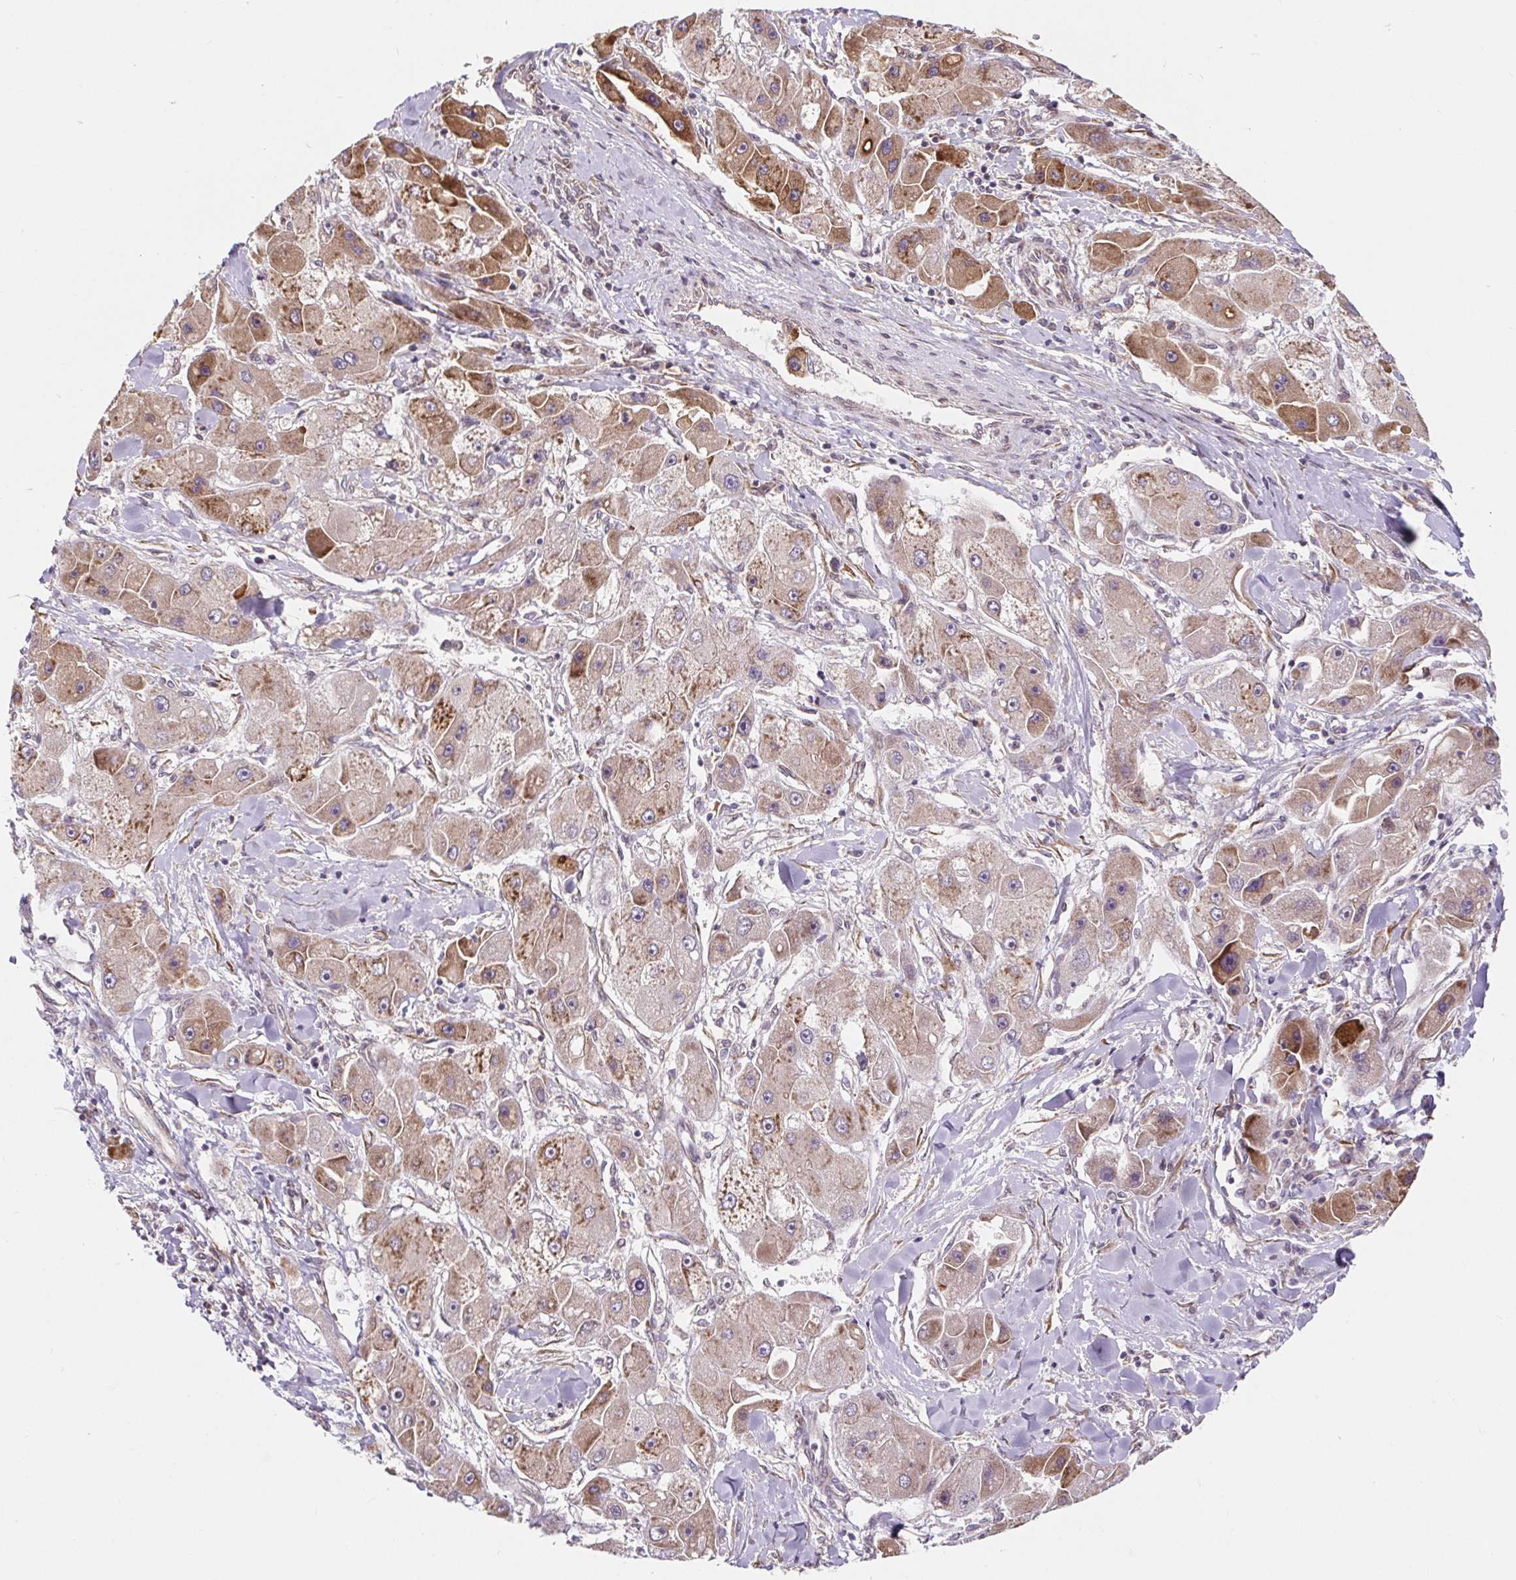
{"staining": {"intensity": "moderate", "quantity": "25%-75%", "location": "cytoplasmic/membranous"}, "tissue": "liver cancer", "cell_type": "Tumor cells", "image_type": "cancer", "snomed": [{"axis": "morphology", "description": "Carcinoma, Hepatocellular, NOS"}, {"axis": "topography", "description": "Liver"}], "caption": "Moderate cytoplasmic/membranous protein expression is appreciated in about 25%-75% of tumor cells in liver hepatocellular carcinoma. (IHC, brightfield microscopy, high magnification).", "gene": "LYPD5", "patient": {"sex": "male", "age": 24}}